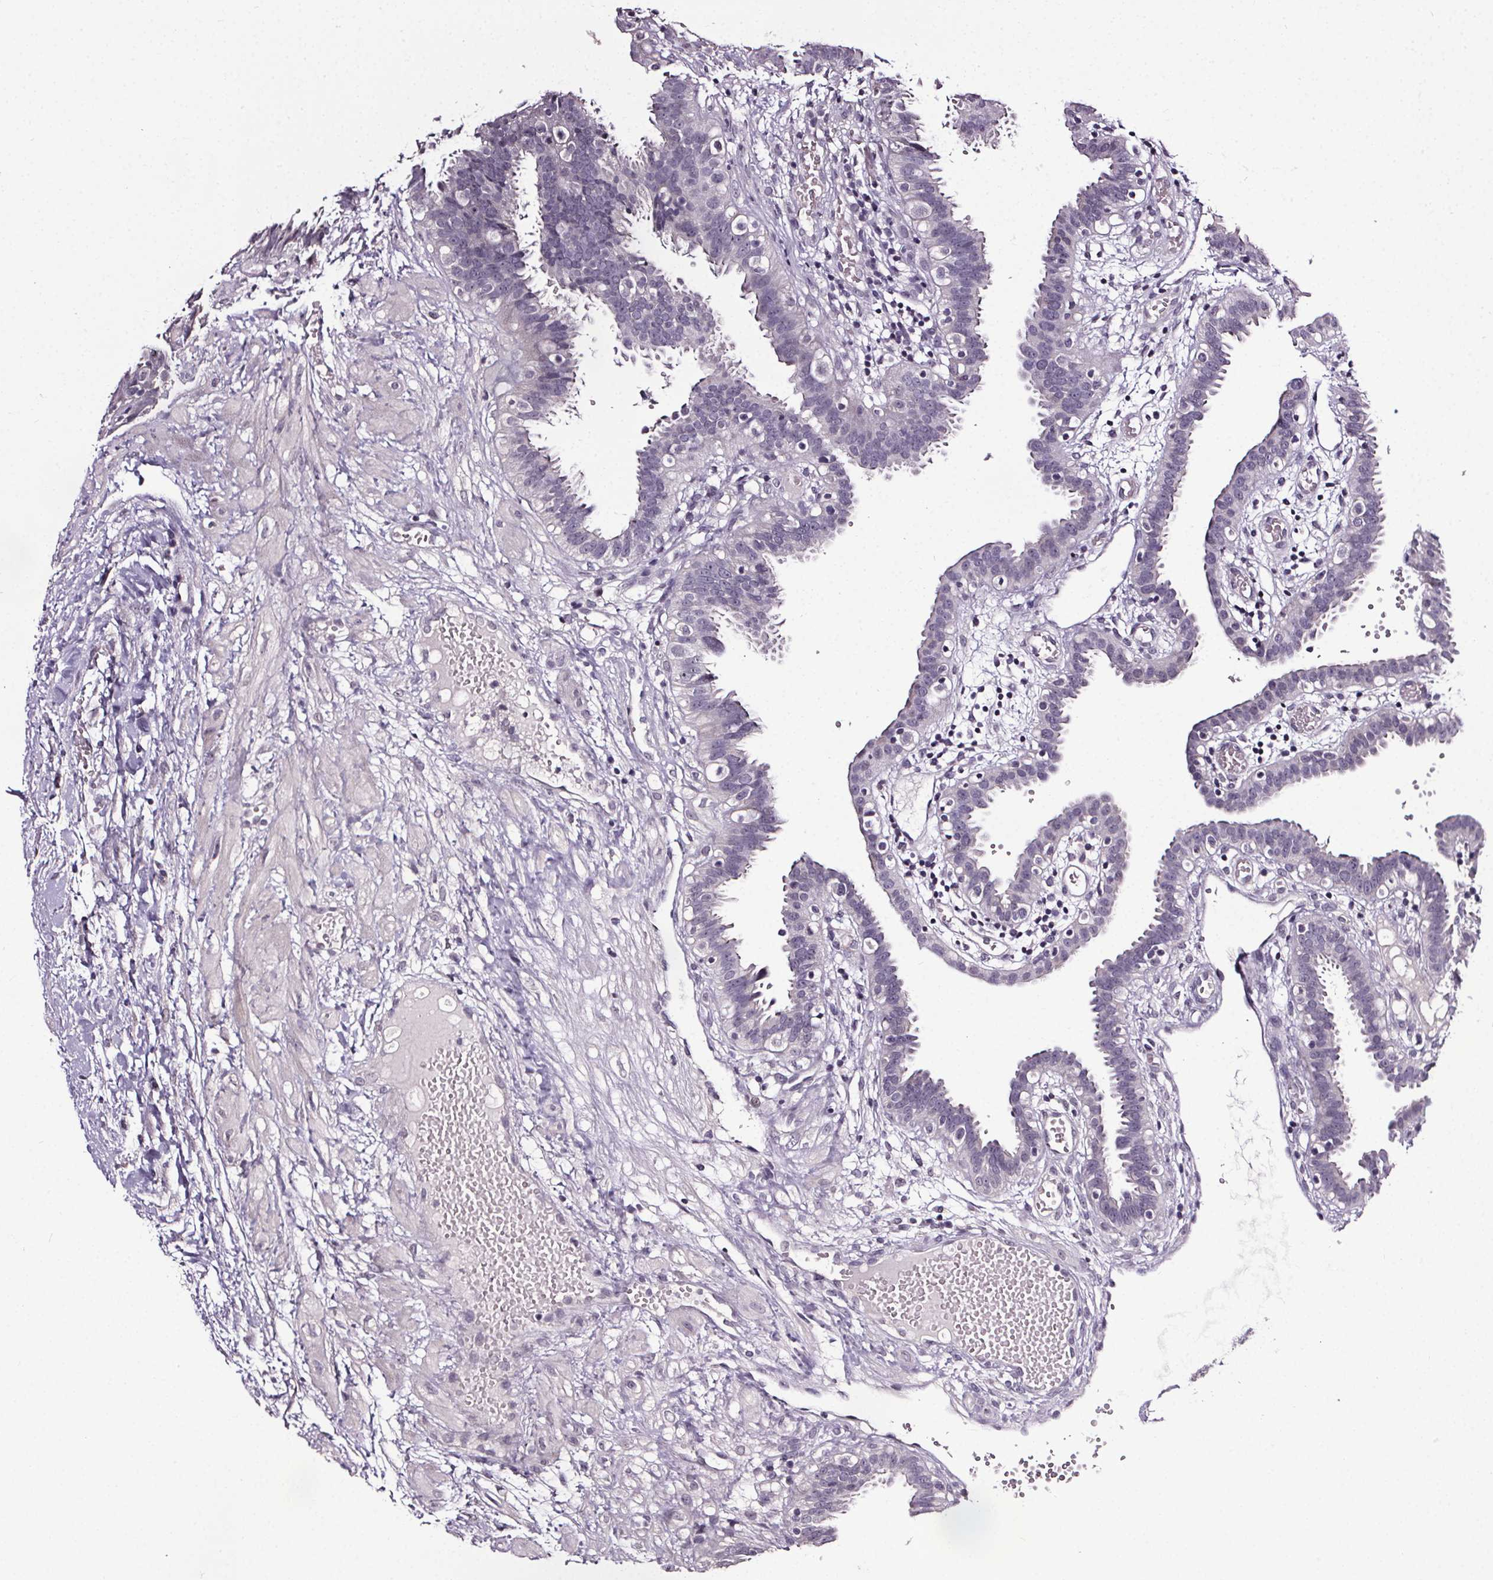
{"staining": {"intensity": "negative", "quantity": "none", "location": "none"}, "tissue": "fallopian tube", "cell_type": "Glandular cells", "image_type": "normal", "snomed": [{"axis": "morphology", "description": "Normal tissue, NOS"}, {"axis": "topography", "description": "Fallopian tube"}], "caption": "The micrograph reveals no staining of glandular cells in unremarkable fallopian tube.", "gene": "NKX6", "patient": {"sex": "female", "age": 37}}